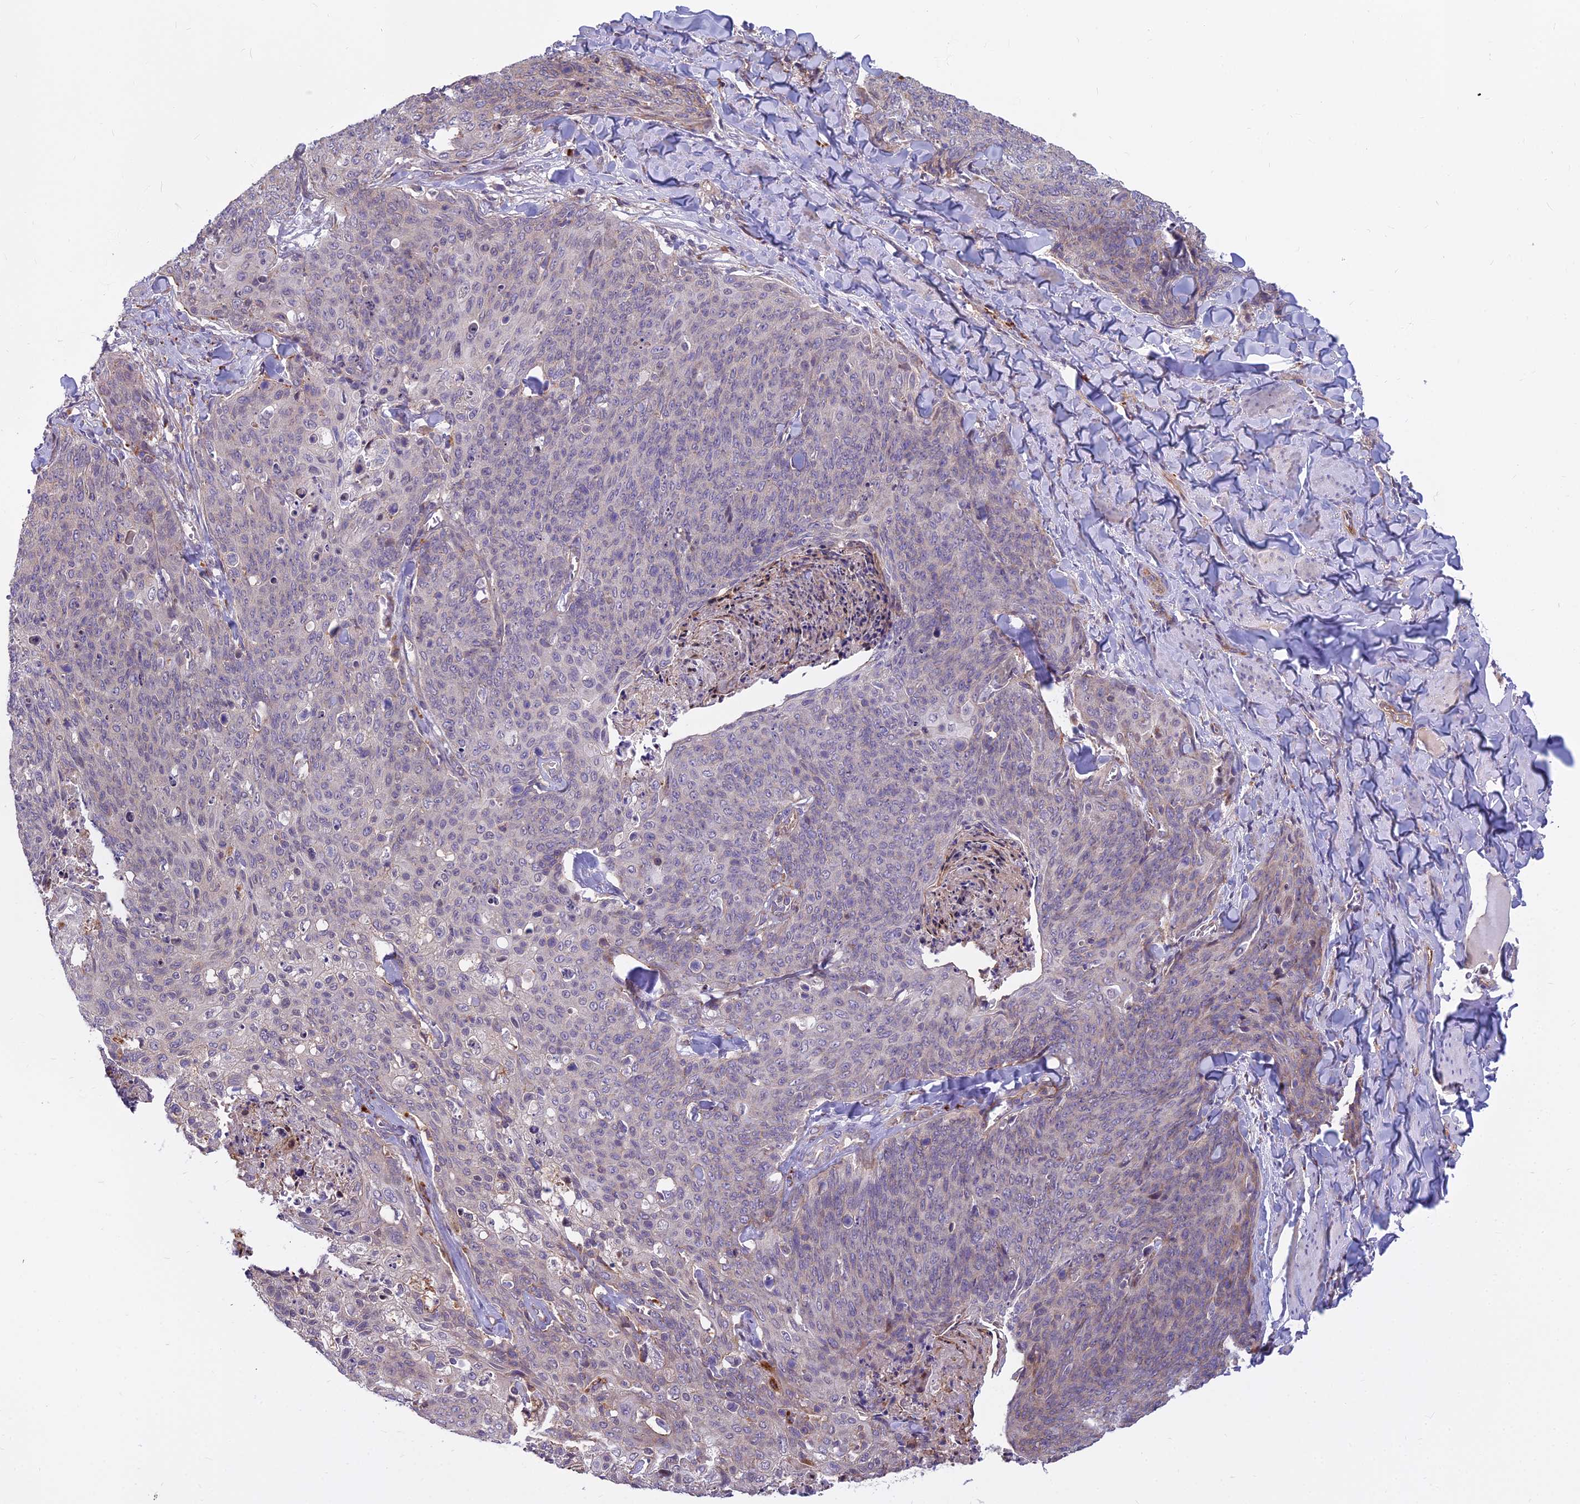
{"staining": {"intensity": "negative", "quantity": "none", "location": "none"}, "tissue": "skin cancer", "cell_type": "Tumor cells", "image_type": "cancer", "snomed": [{"axis": "morphology", "description": "Squamous cell carcinoma, NOS"}, {"axis": "topography", "description": "Skin"}, {"axis": "topography", "description": "Vulva"}], "caption": "Immunohistochemical staining of skin squamous cell carcinoma reveals no significant expression in tumor cells. (Immunohistochemistry, brightfield microscopy, high magnification).", "gene": "GLYATL3", "patient": {"sex": "female", "age": 85}}